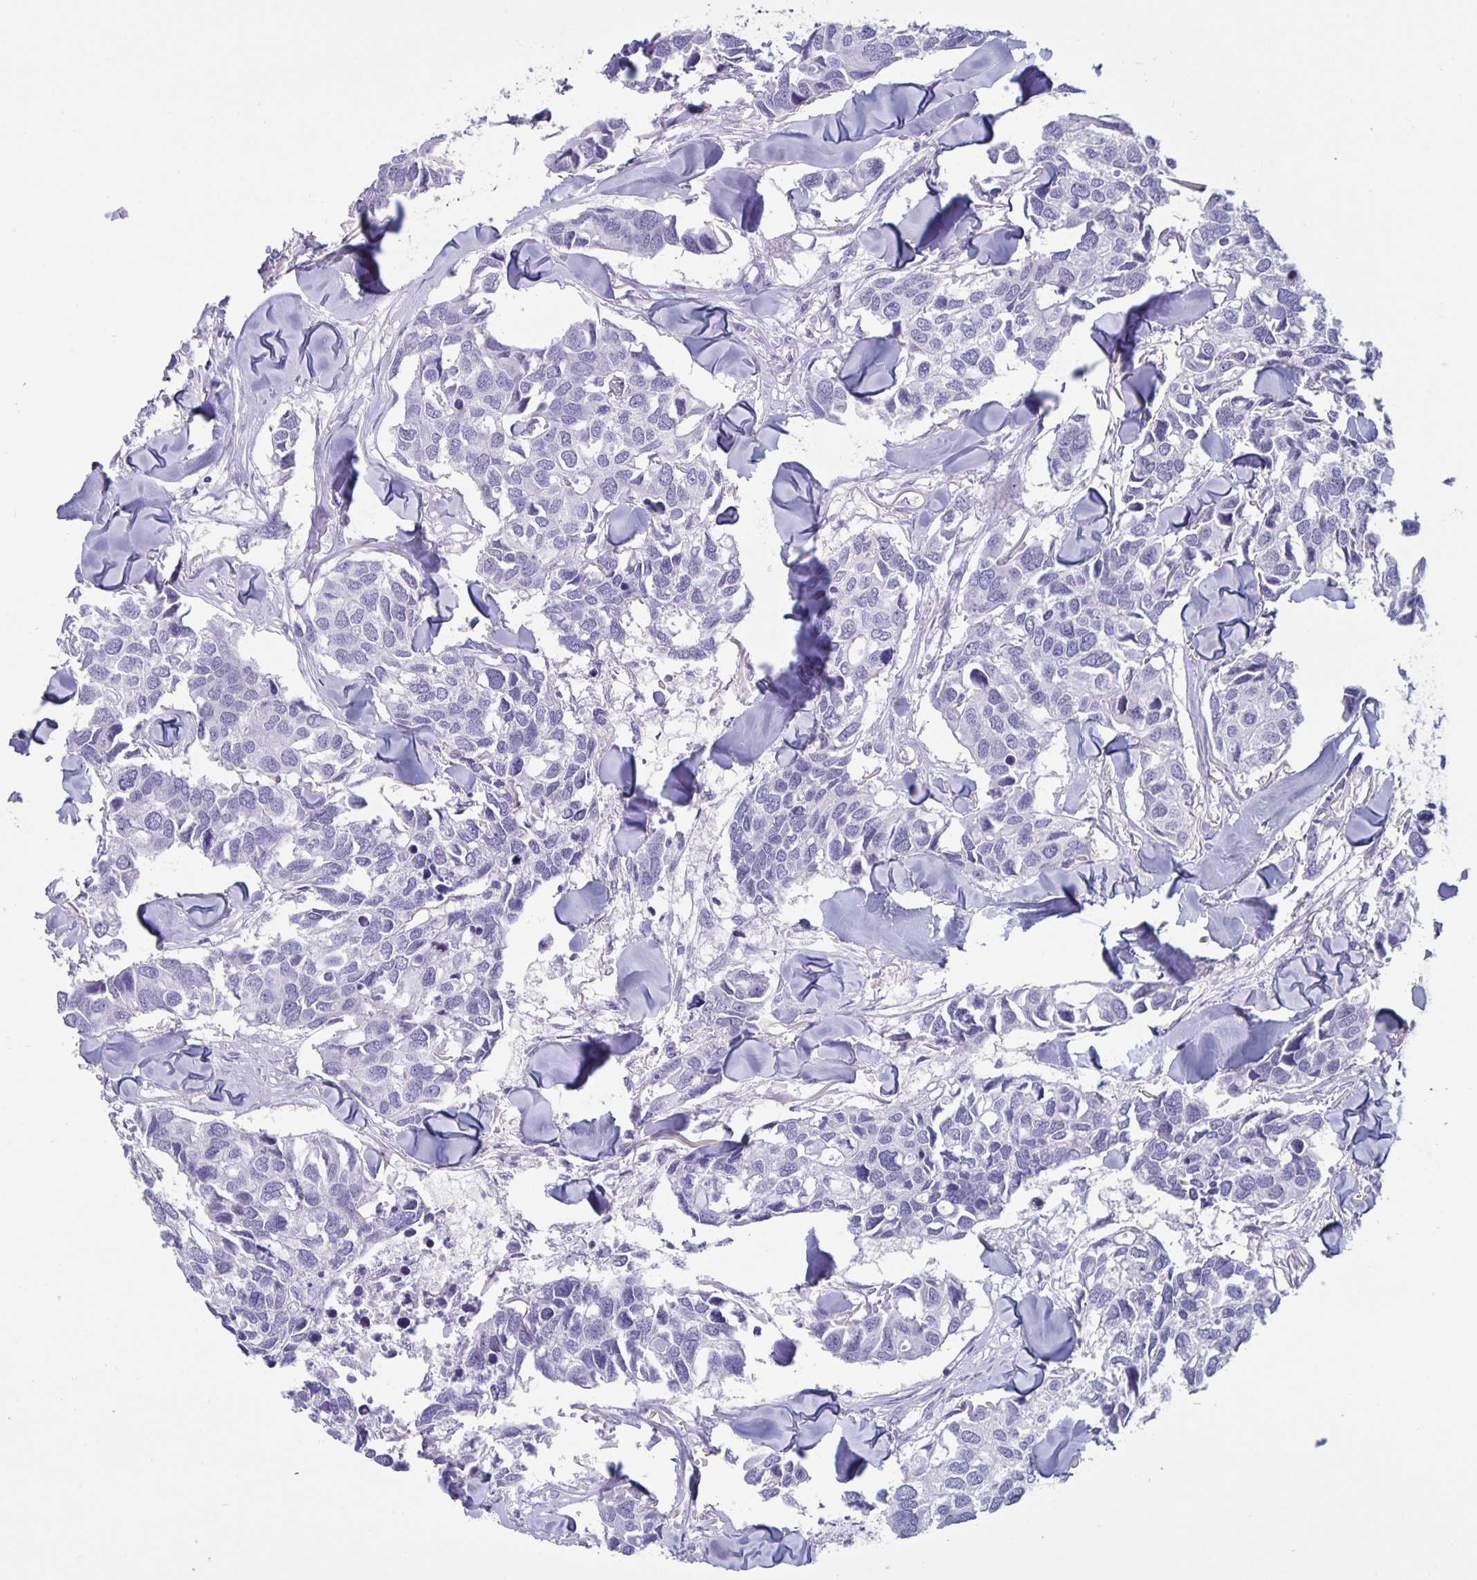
{"staining": {"intensity": "negative", "quantity": "none", "location": "none"}, "tissue": "breast cancer", "cell_type": "Tumor cells", "image_type": "cancer", "snomed": [{"axis": "morphology", "description": "Duct carcinoma"}, {"axis": "topography", "description": "Breast"}], "caption": "Immunohistochemistry (IHC) of human intraductal carcinoma (breast) shows no positivity in tumor cells.", "gene": "BPIFA3", "patient": {"sex": "female", "age": 83}}